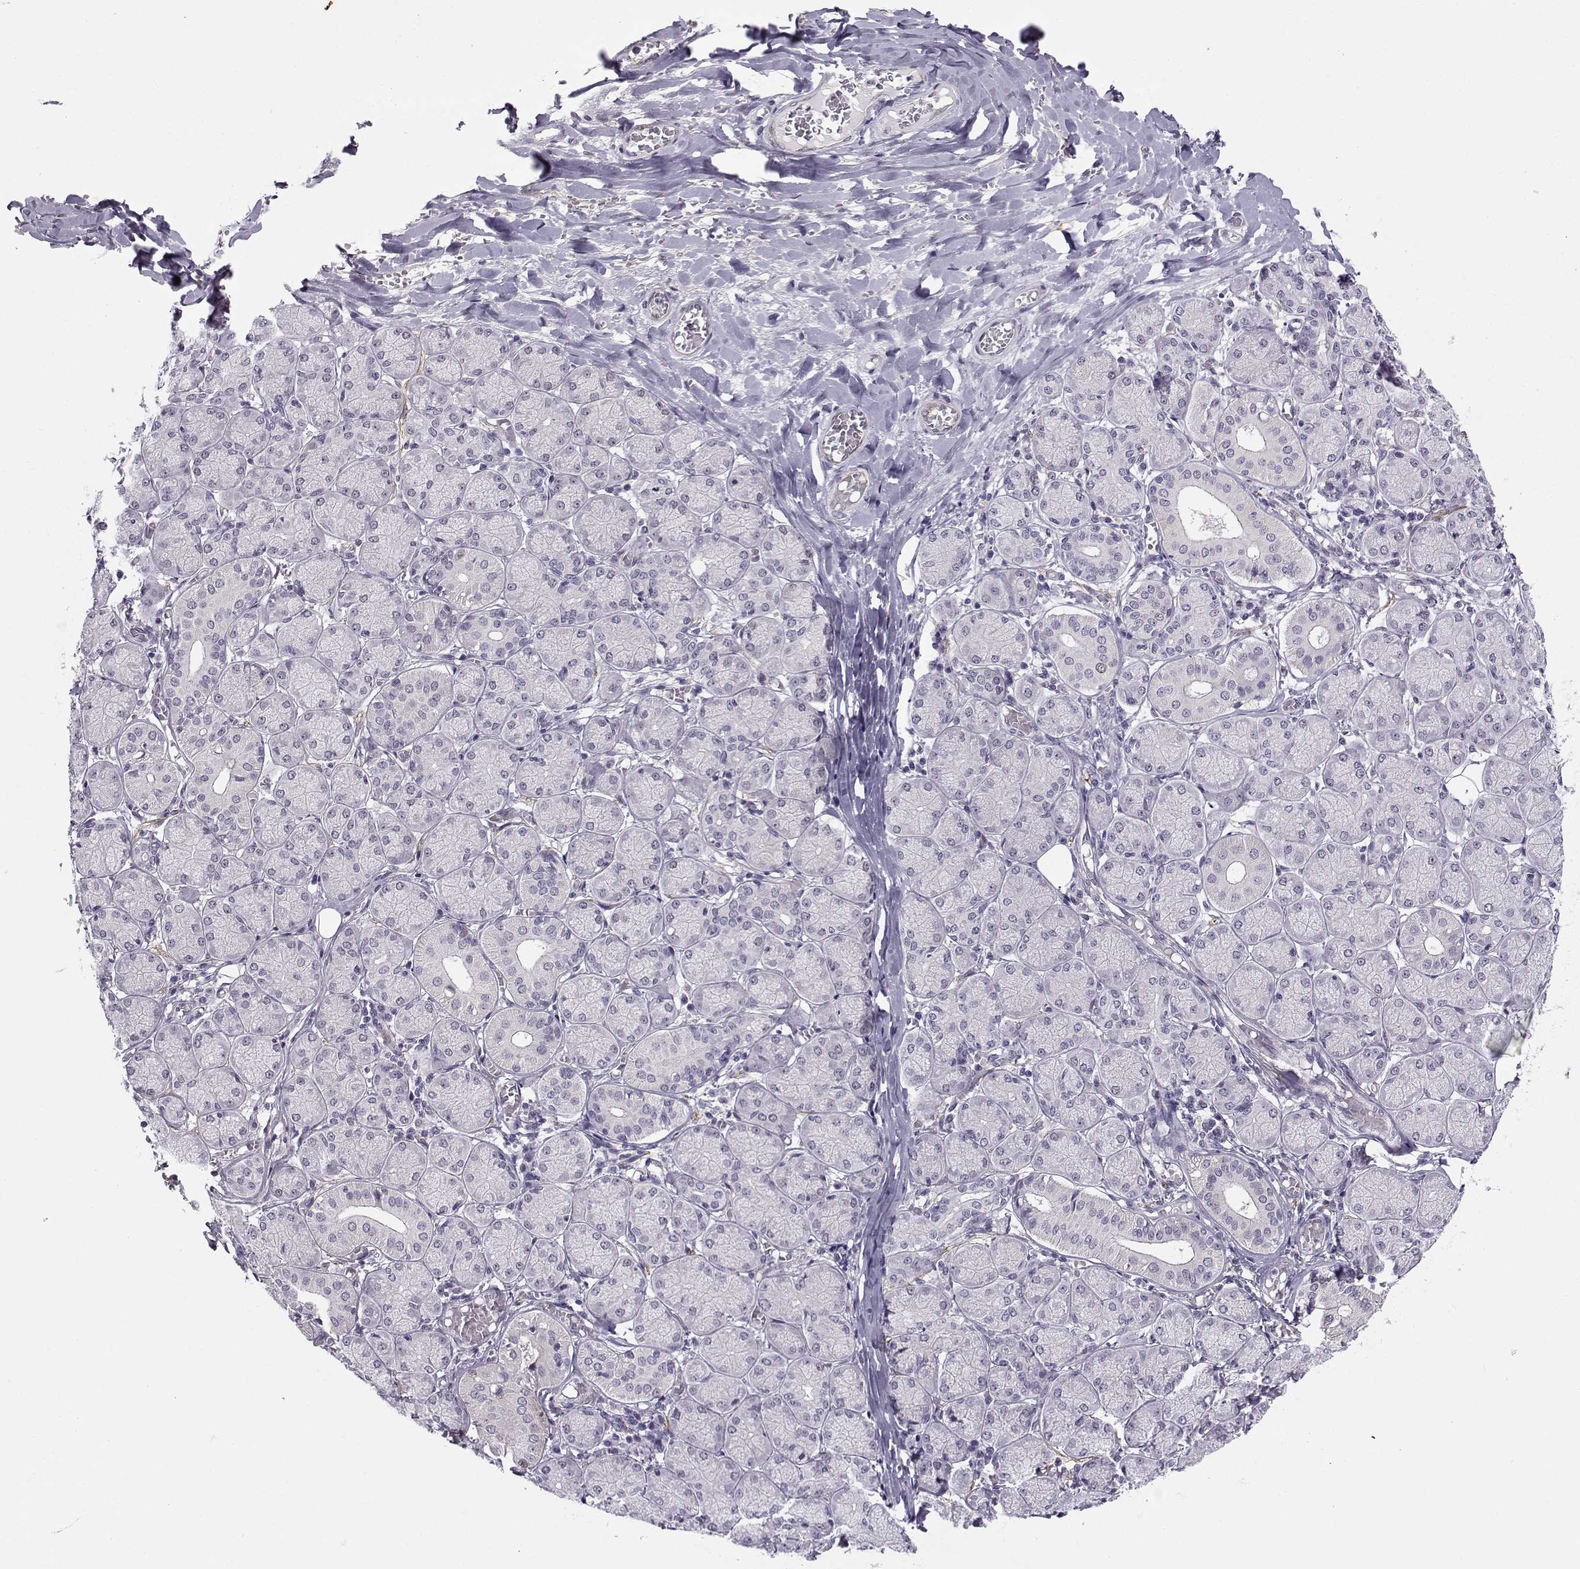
{"staining": {"intensity": "weak", "quantity": "<25%", "location": "cytoplasmic/membranous"}, "tissue": "salivary gland", "cell_type": "Glandular cells", "image_type": "normal", "snomed": [{"axis": "morphology", "description": "Normal tissue, NOS"}, {"axis": "topography", "description": "Salivary gland"}, {"axis": "topography", "description": "Peripheral nerve tissue"}], "caption": "An IHC histopathology image of normal salivary gland is shown. There is no staining in glandular cells of salivary gland. (DAB immunohistochemistry, high magnification).", "gene": "BACH1", "patient": {"sex": "female", "age": 24}}